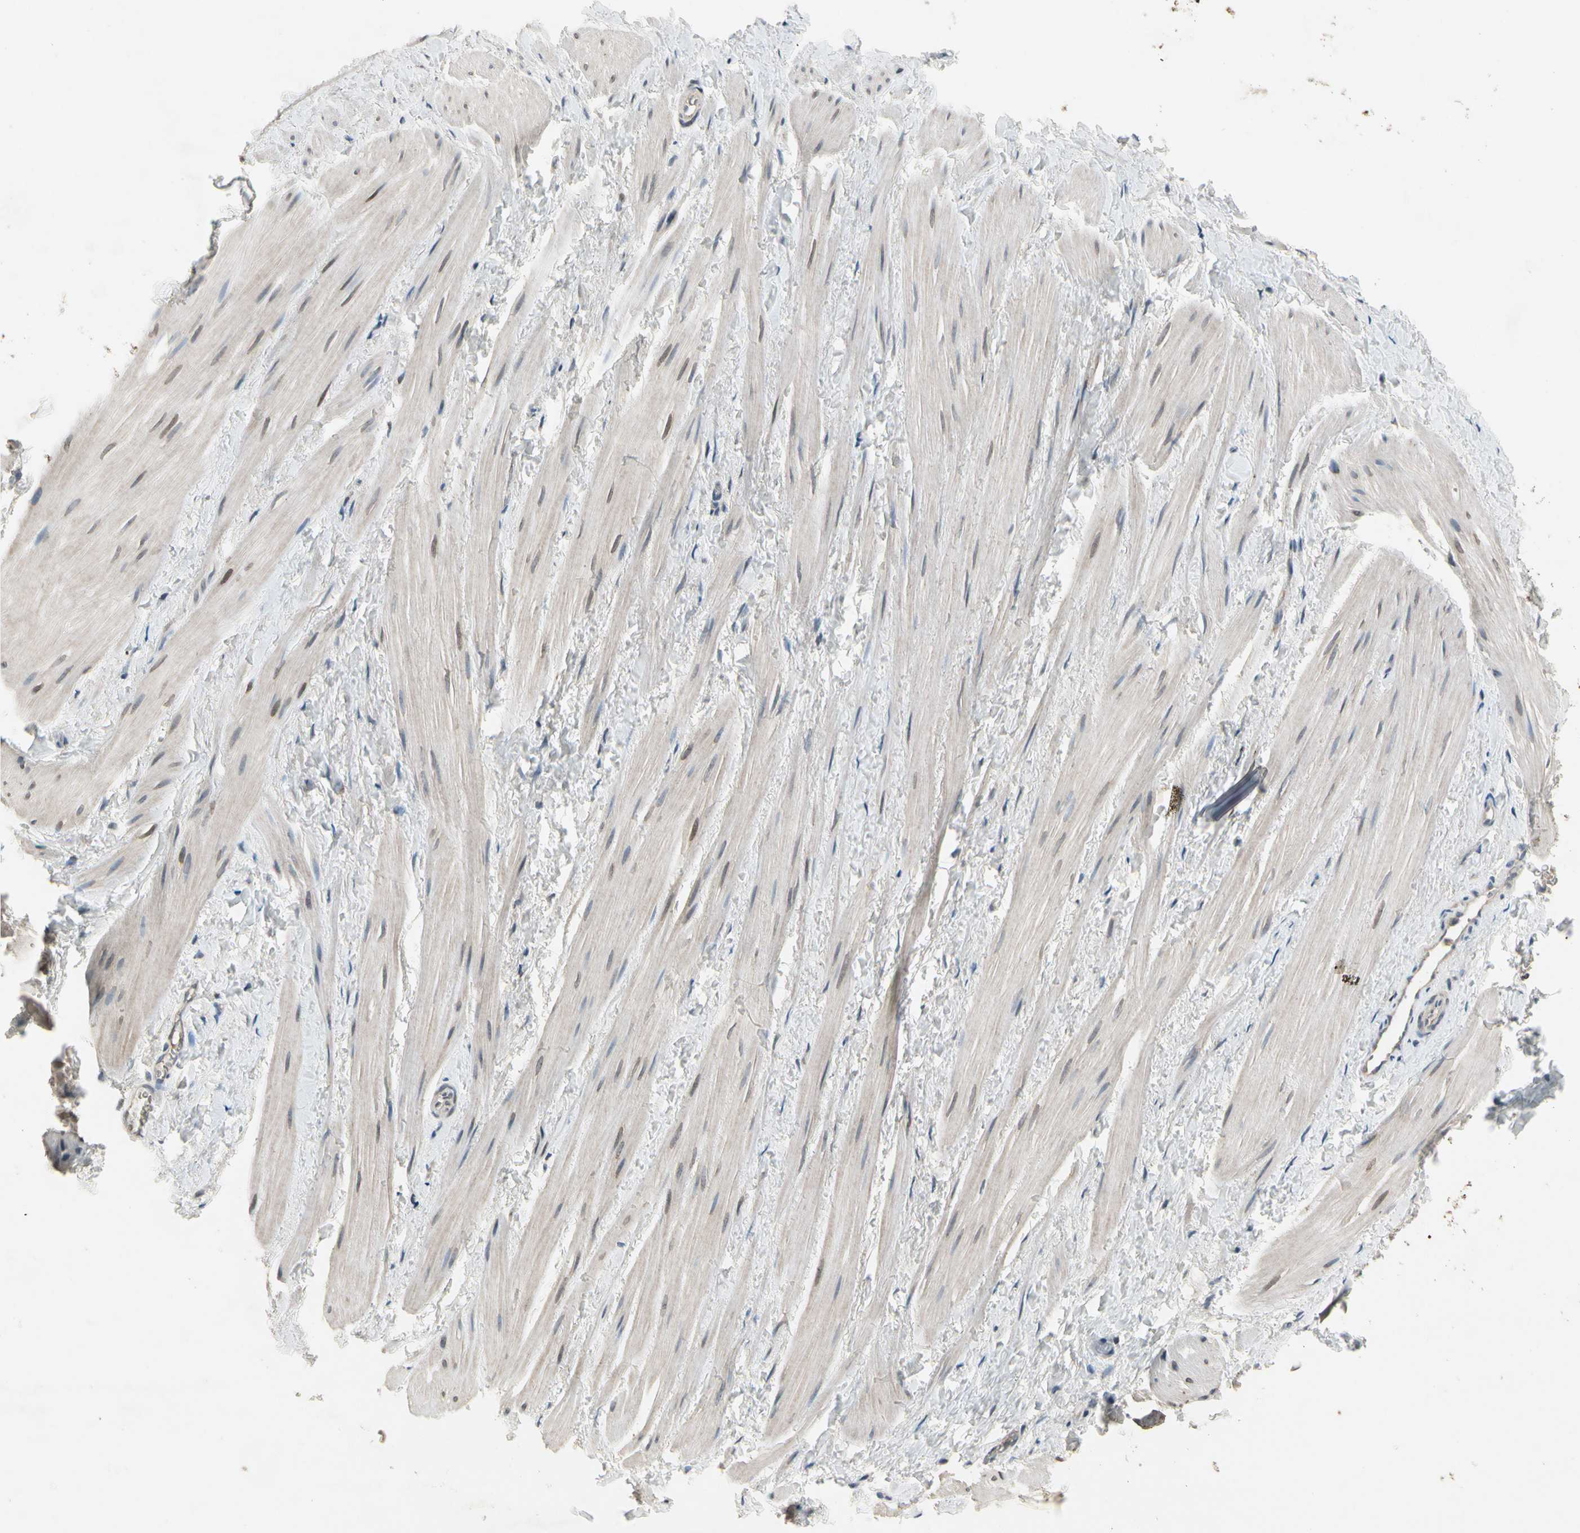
{"staining": {"intensity": "weak", "quantity": "25%-75%", "location": "cytoplasmic/membranous,nuclear"}, "tissue": "smooth muscle", "cell_type": "Smooth muscle cells", "image_type": "normal", "snomed": [{"axis": "morphology", "description": "Normal tissue, NOS"}, {"axis": "topography", "description": "Smooth muscle"}], "caption": "Immunohistochemistry (IHC) of benign smooth muscle exhibits low levels of weak cytoplasmic/membranous,nuclear staining in approximately 25%-75% of smooth muscle cells.", "gene": "NMI", "patient": {"sex": "male", "age": 16}}